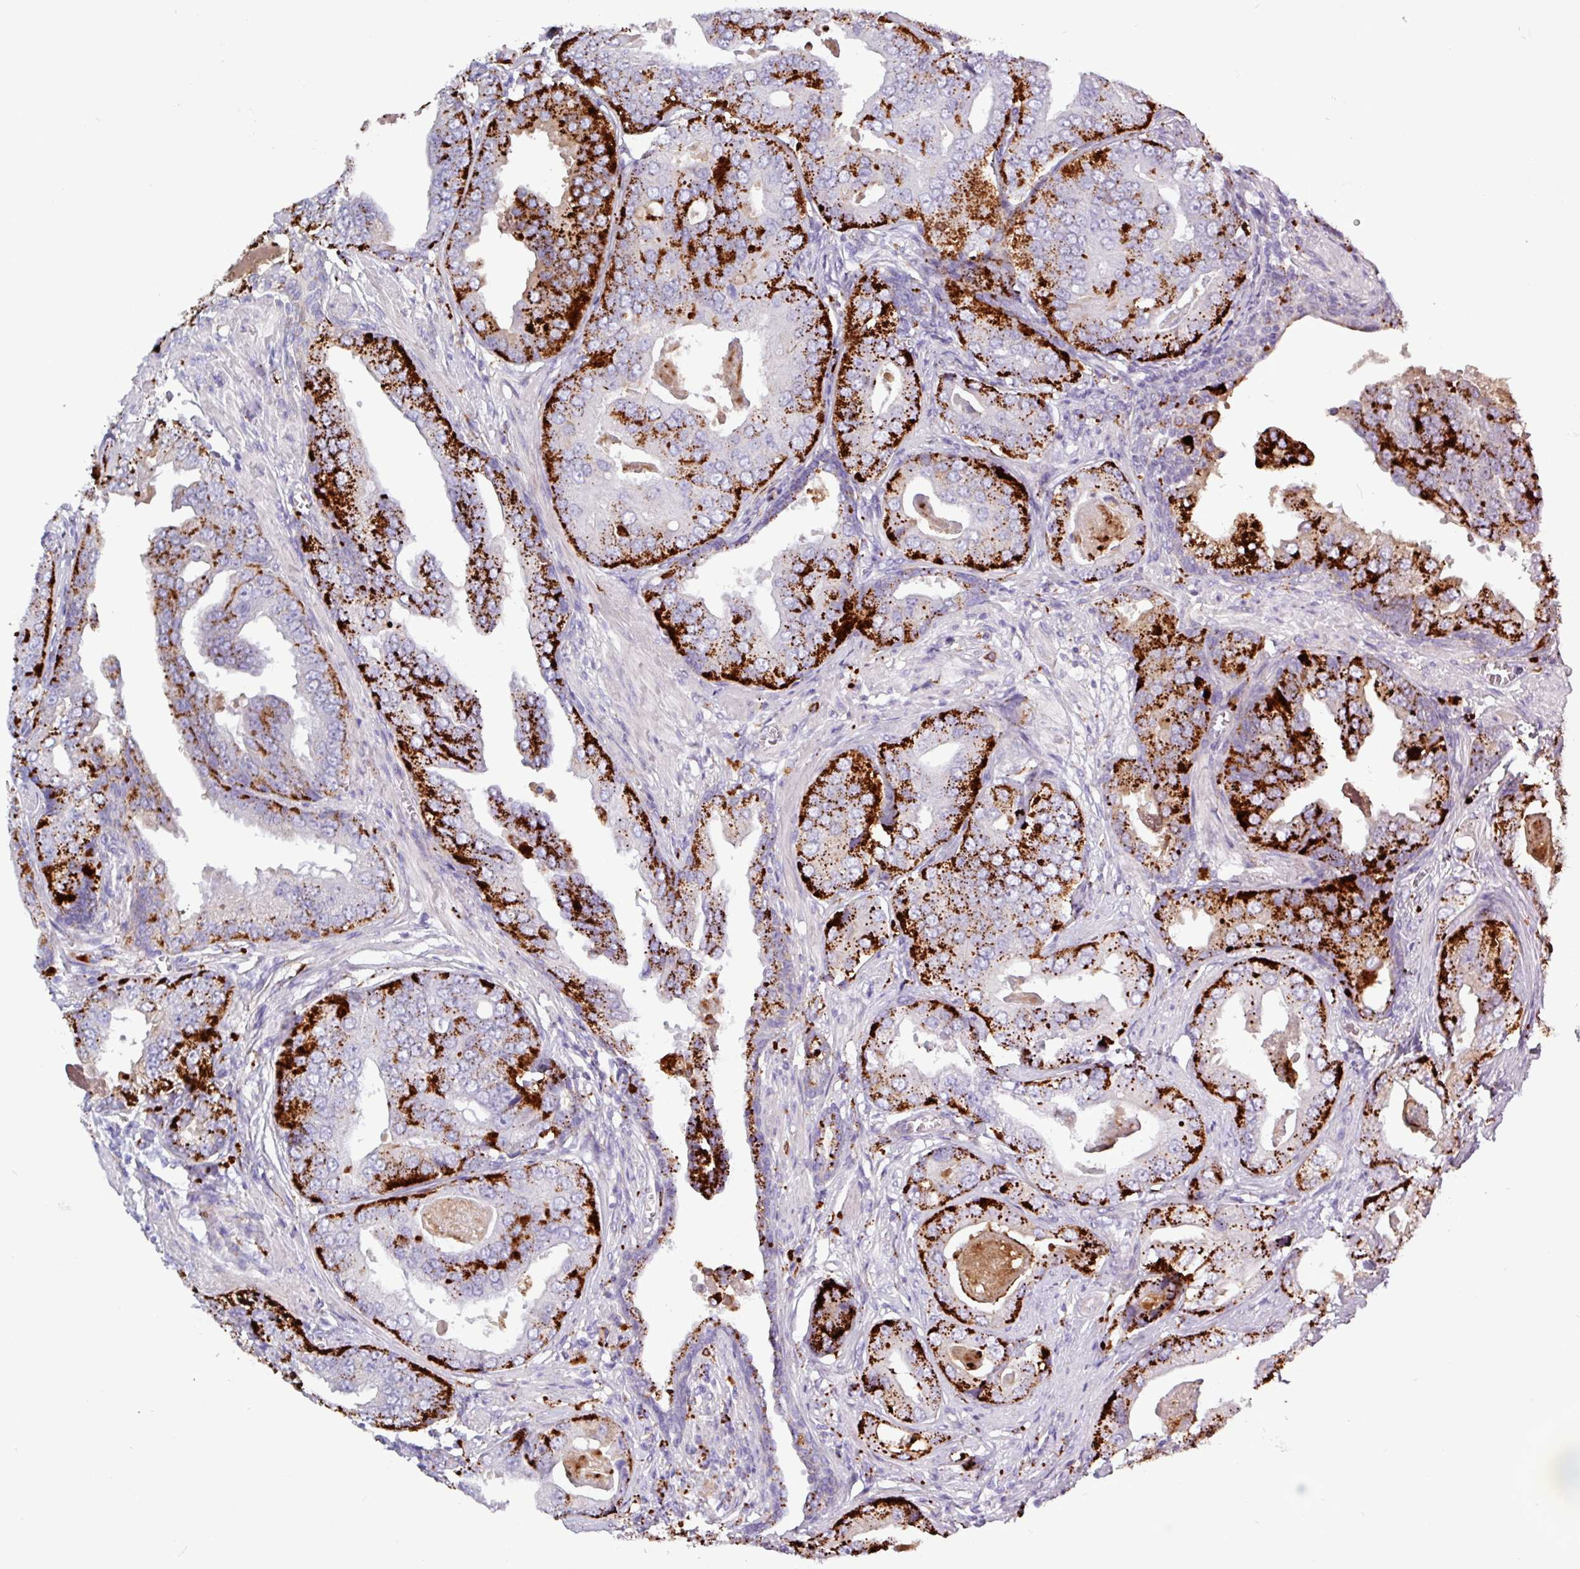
{"staining": {"intensity": "strong", "quantity": ">75%", "location": "cytoplasmic/membranous"}, "tissue": "prostate cancer", "cell_type": "Tumor cells", "image_type": "cancer", "snomed": [{"axis": "morphology", "description": "Adenocarcinoma, High grade"}, {"axis": "topography", "description": "Prostate"}], "caption": "Protein expression analysis of prostate cancer (high-grade adenocarcinoma) demonstrates strong cytoplasmic/membranous positivity in about >75% of tumor cells. (DAB (3,3'-diaminobenzidine) = brown stain, brightfield microscopy at high magnification).", "gene": "AMIGO2", "patient": {"sex": "male", "age": 71}}